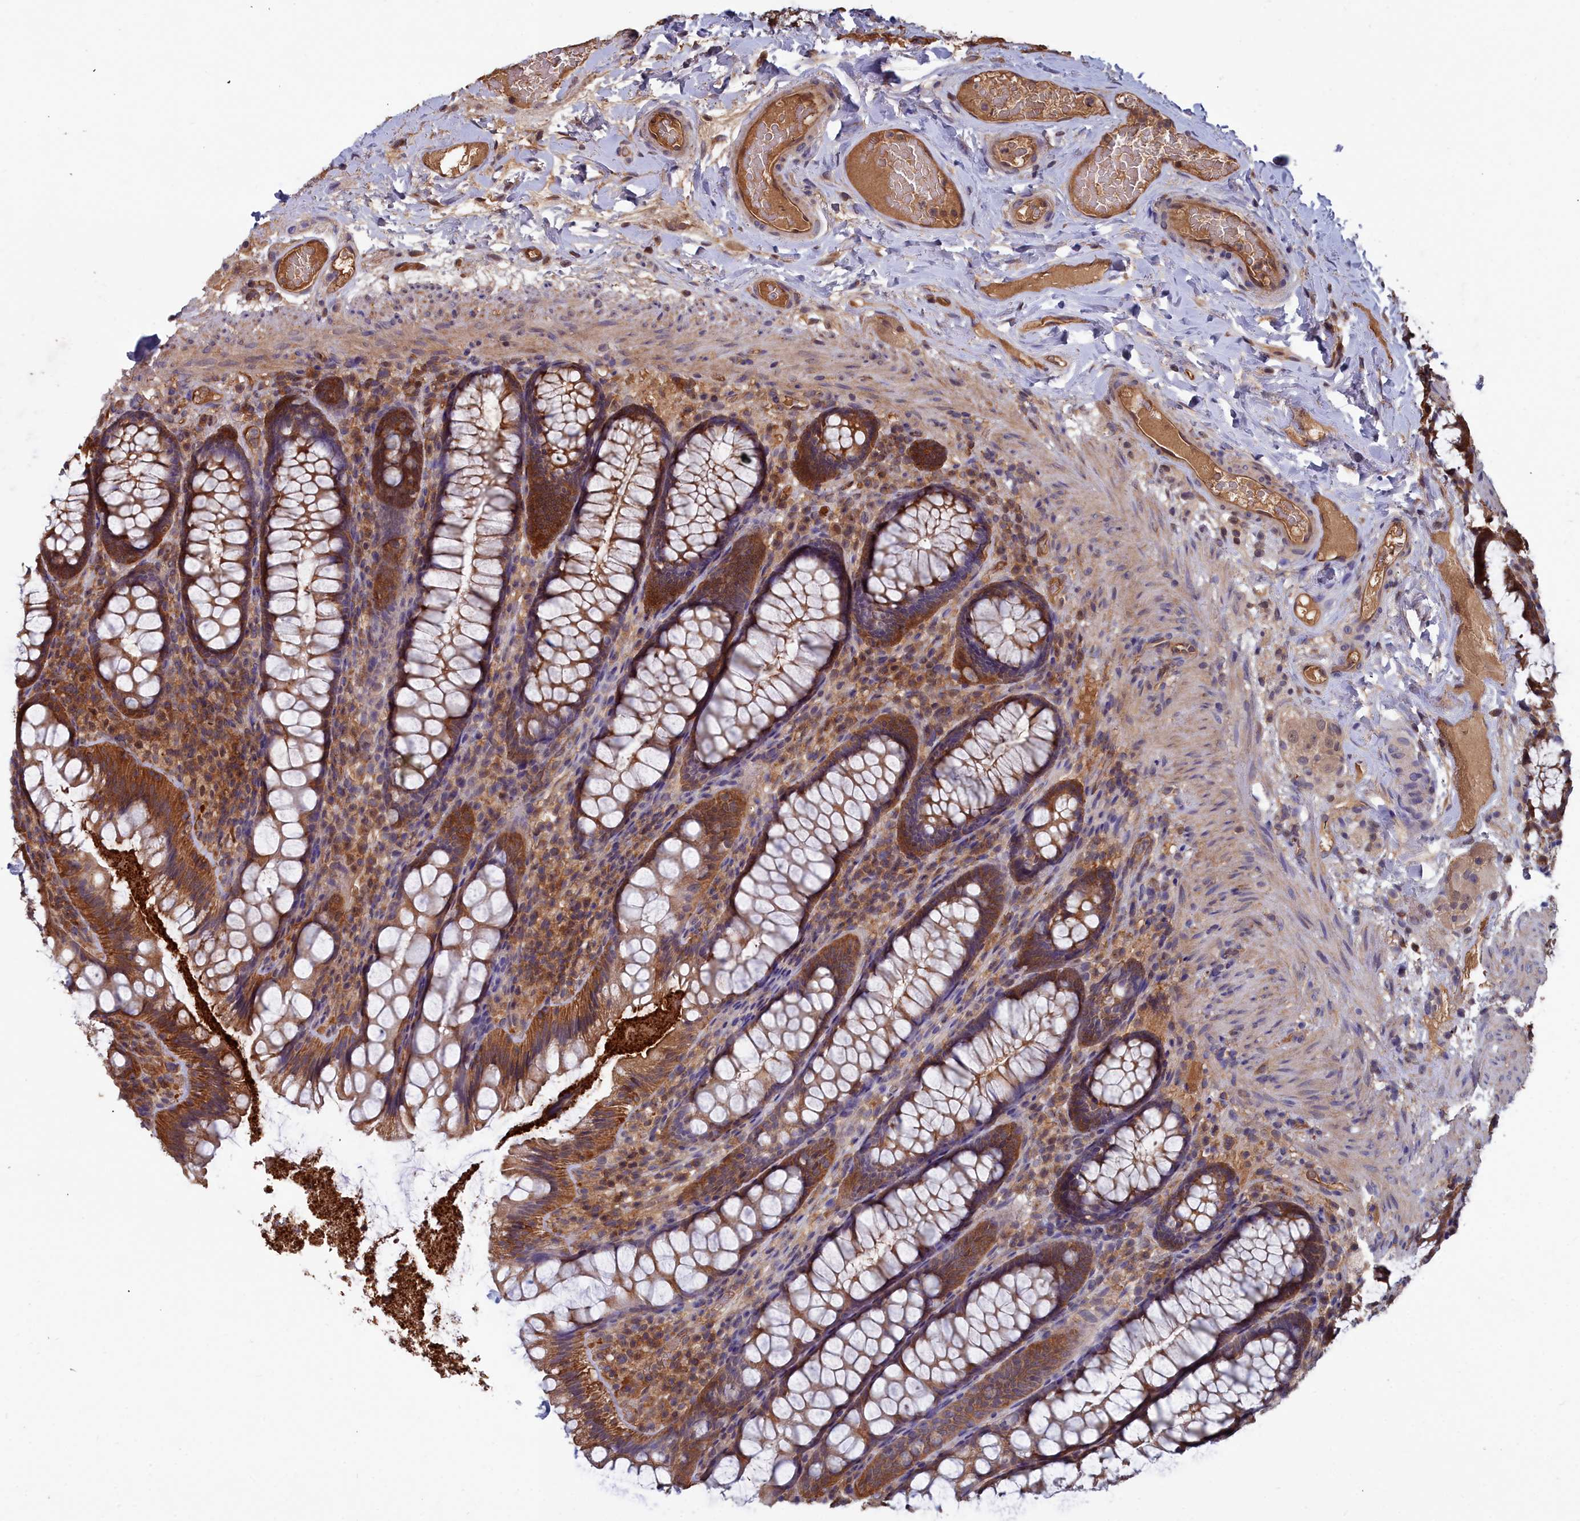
{"staining": {"intensity": "moderate", "quantity": ">75%", "location": "cytoplasmic/membranous"}, "tissue": "rectum", "cell_type": "Glandular cells", "image_type": "normal", "snomed": [{"axis": "morphology", "description": "Normal tissue, NOS"}, {"axis": "topography", "description": "Rectum"}], "caption": "Immunohistochemical staining of benign rectum shows medium levels of moderate cytoplasmic/membranous staining in approximately >75% of glandular cells.", "gene": "GFRA2", "patient": {"sex": "male", "age": 83}}